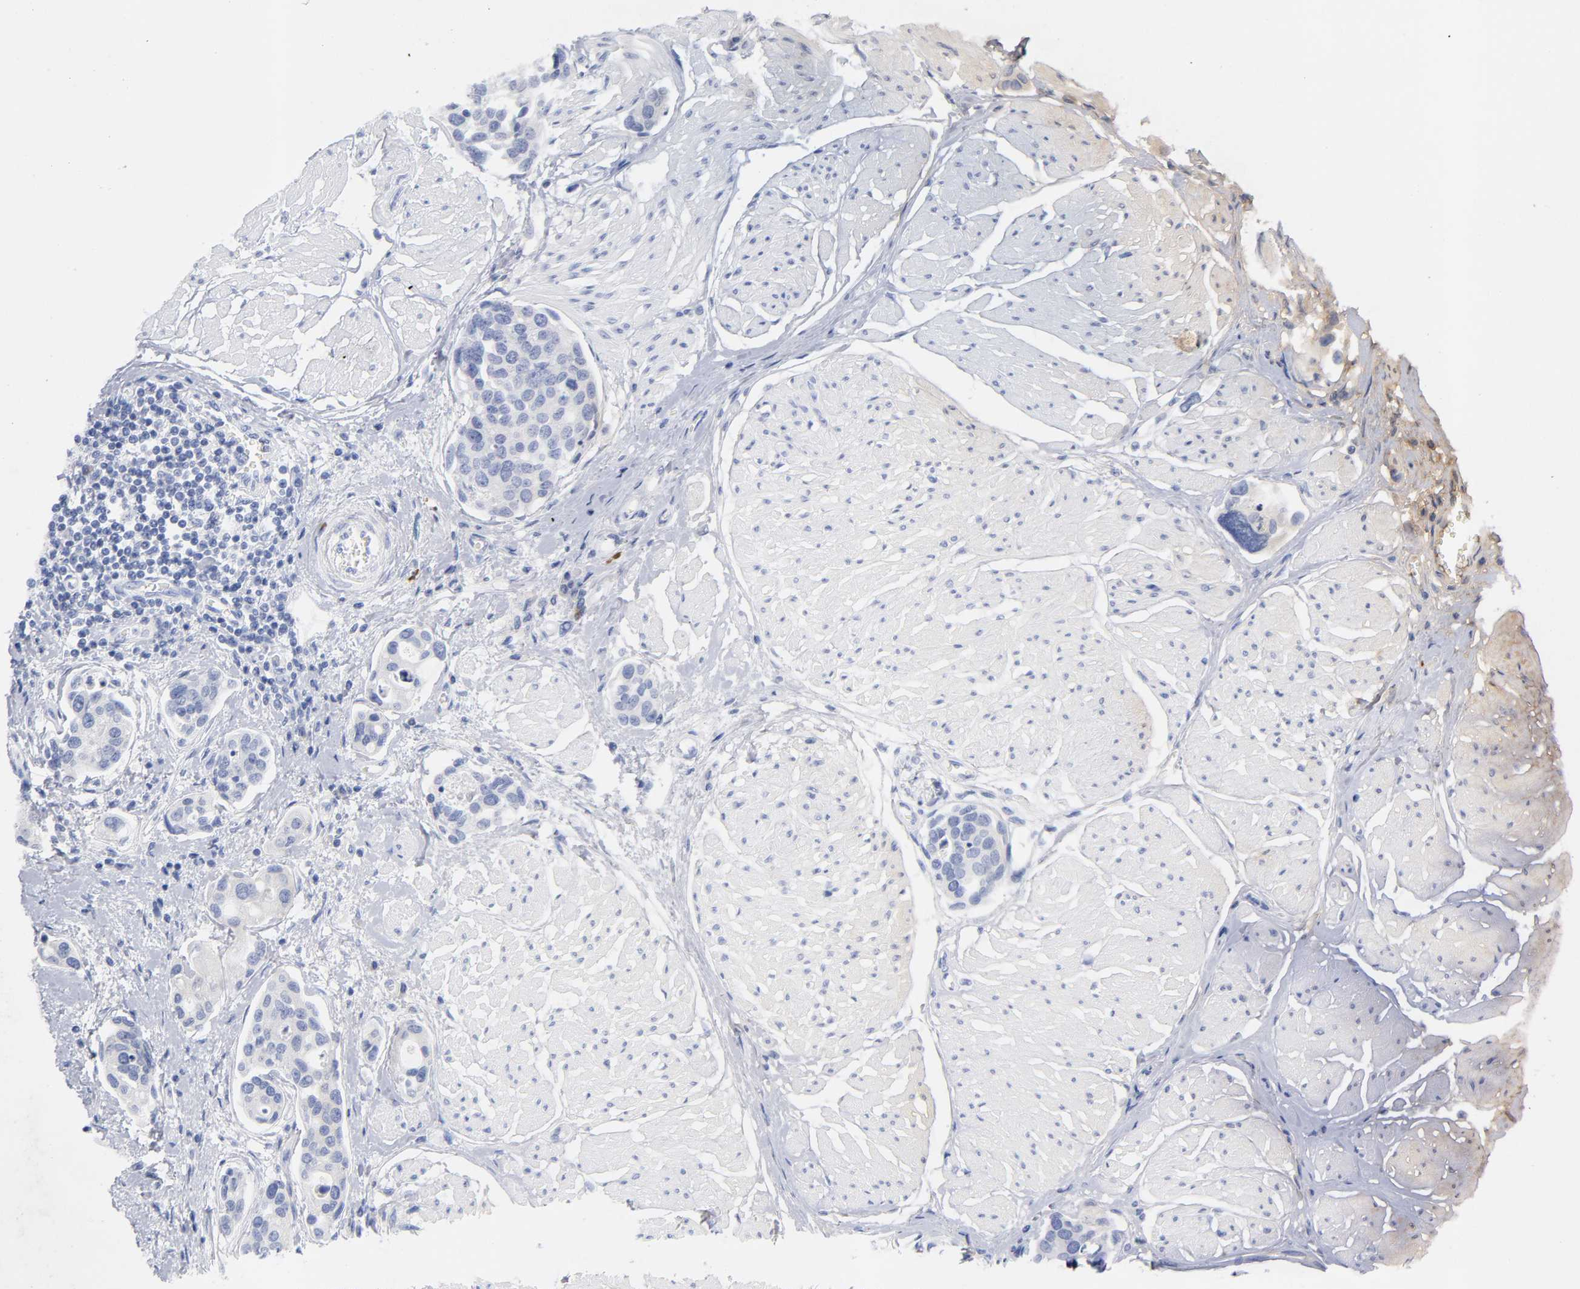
{"staining": {"intensity": "weak", "quantity": ">75%", "location": "cytoplasmic/membranous"}, "tissue": "urothelial cancer", "cell_type": "Tumor cells", "image_type": "cancer", "snomed": [{"axis": "morphology", "description": "Urothelial carcinoma, High grade"}, {"axis": "topography", "description": "Urinary bladder"}], "caption": "A low amount of weak cytoplasmic/membranous expression is present in approximately >75% of tumor cells in urothelial carcinoma (high-grade) tissue.", "gene": "RPS29", "patient": {"sex": "male", "age": 78}}